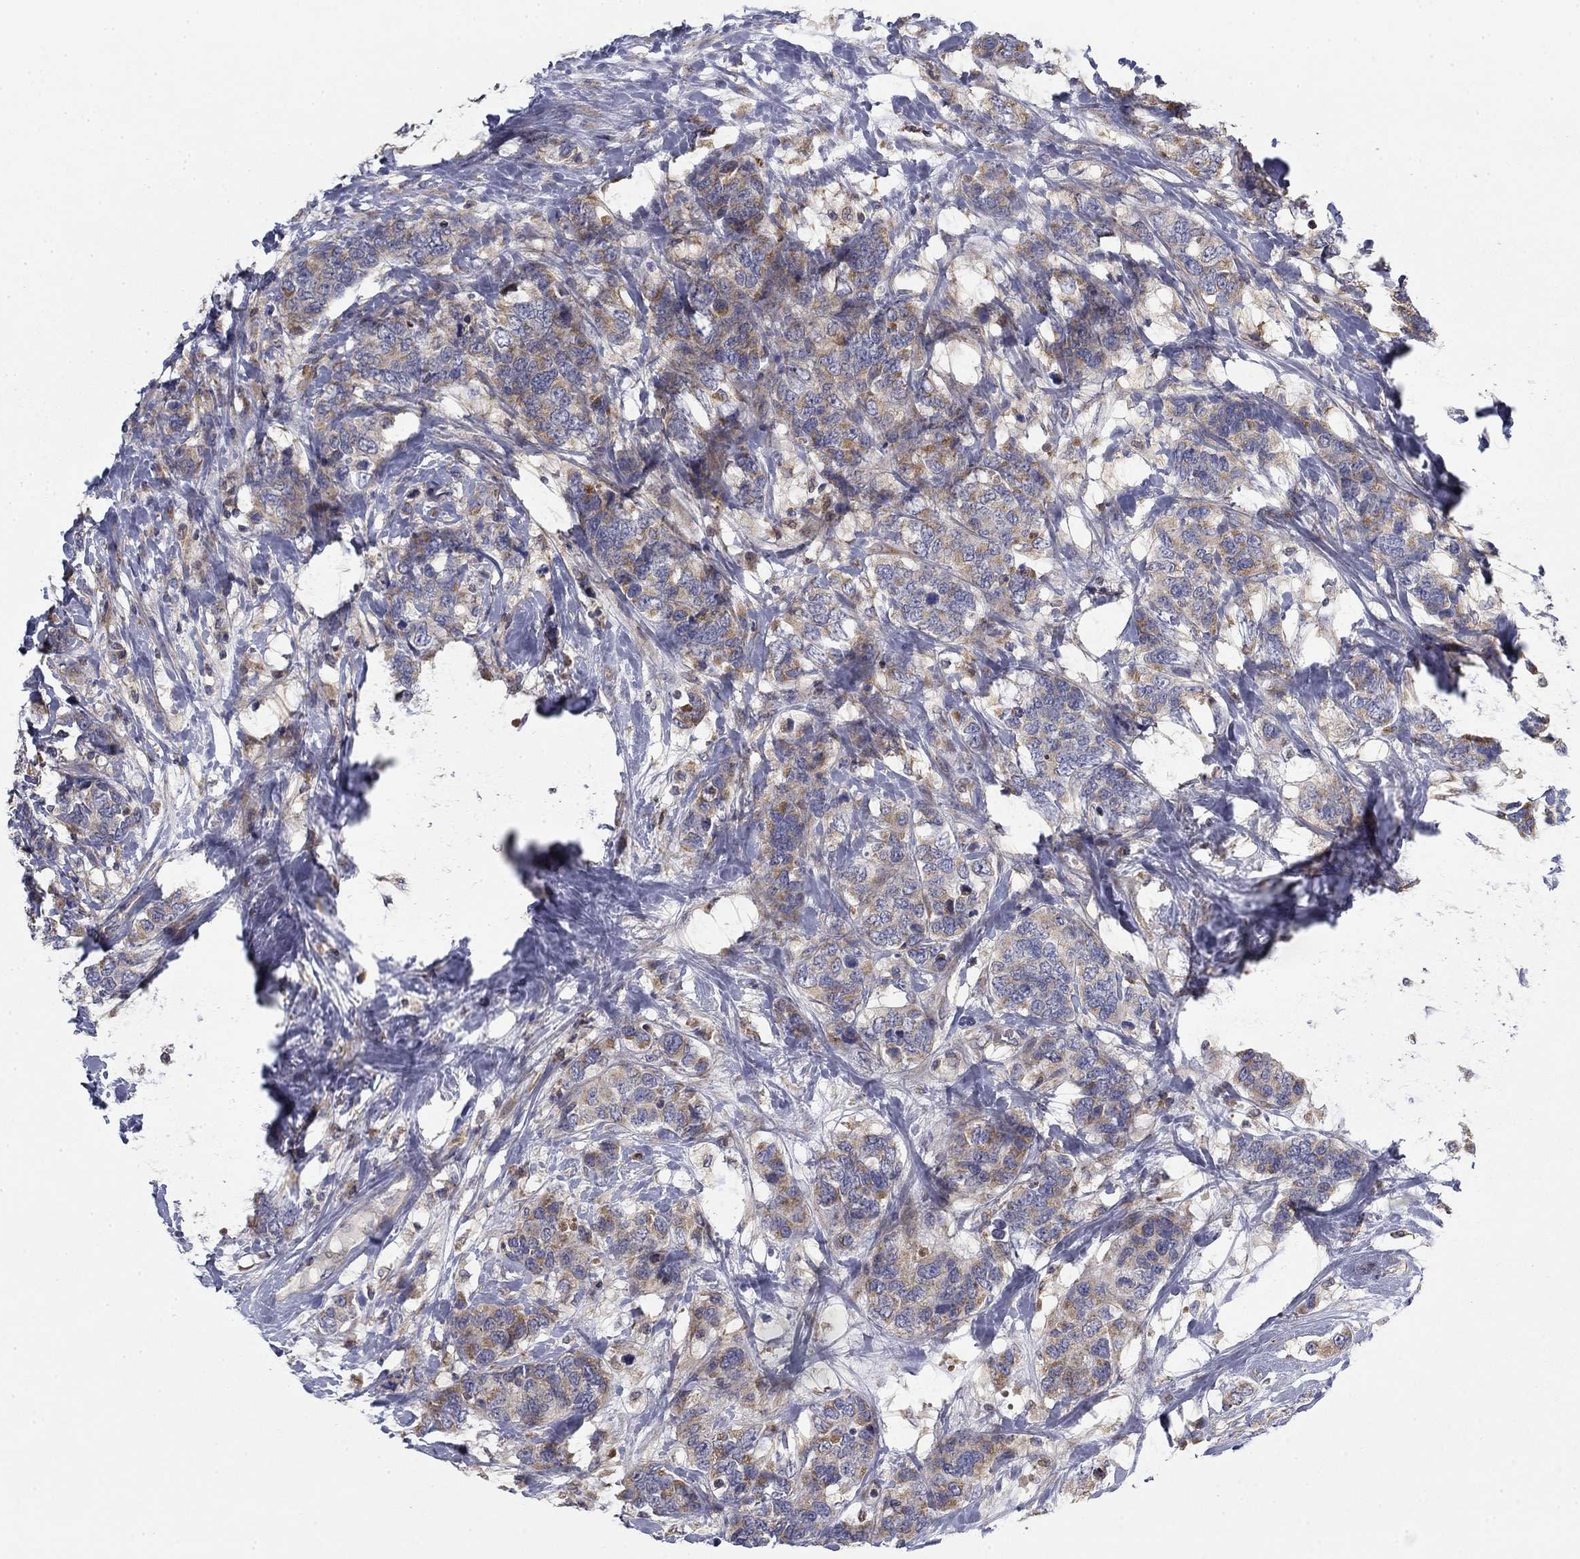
{"staining": {"intensity": "moderate", "quantity": ">75%", "location": "cytoplasmic/membranous"}, "tissue": "breast cancer", "cell_type": "Tumor cells", "image_type": "cancer", "snomed": [{"axis": "morphology", "description": "Lobular carcinoma"}, {"axis": "topography", "description": "Breast"}], "caption": "Approximately >75% of tumor cells in breast lobular carcinoma reveal moderate cytoplasmic/membranous protein positivity as visualized by brown immunohistochemical staining.", "gene": "MMAA", "patient": {"sex": "female", "age": 59}}